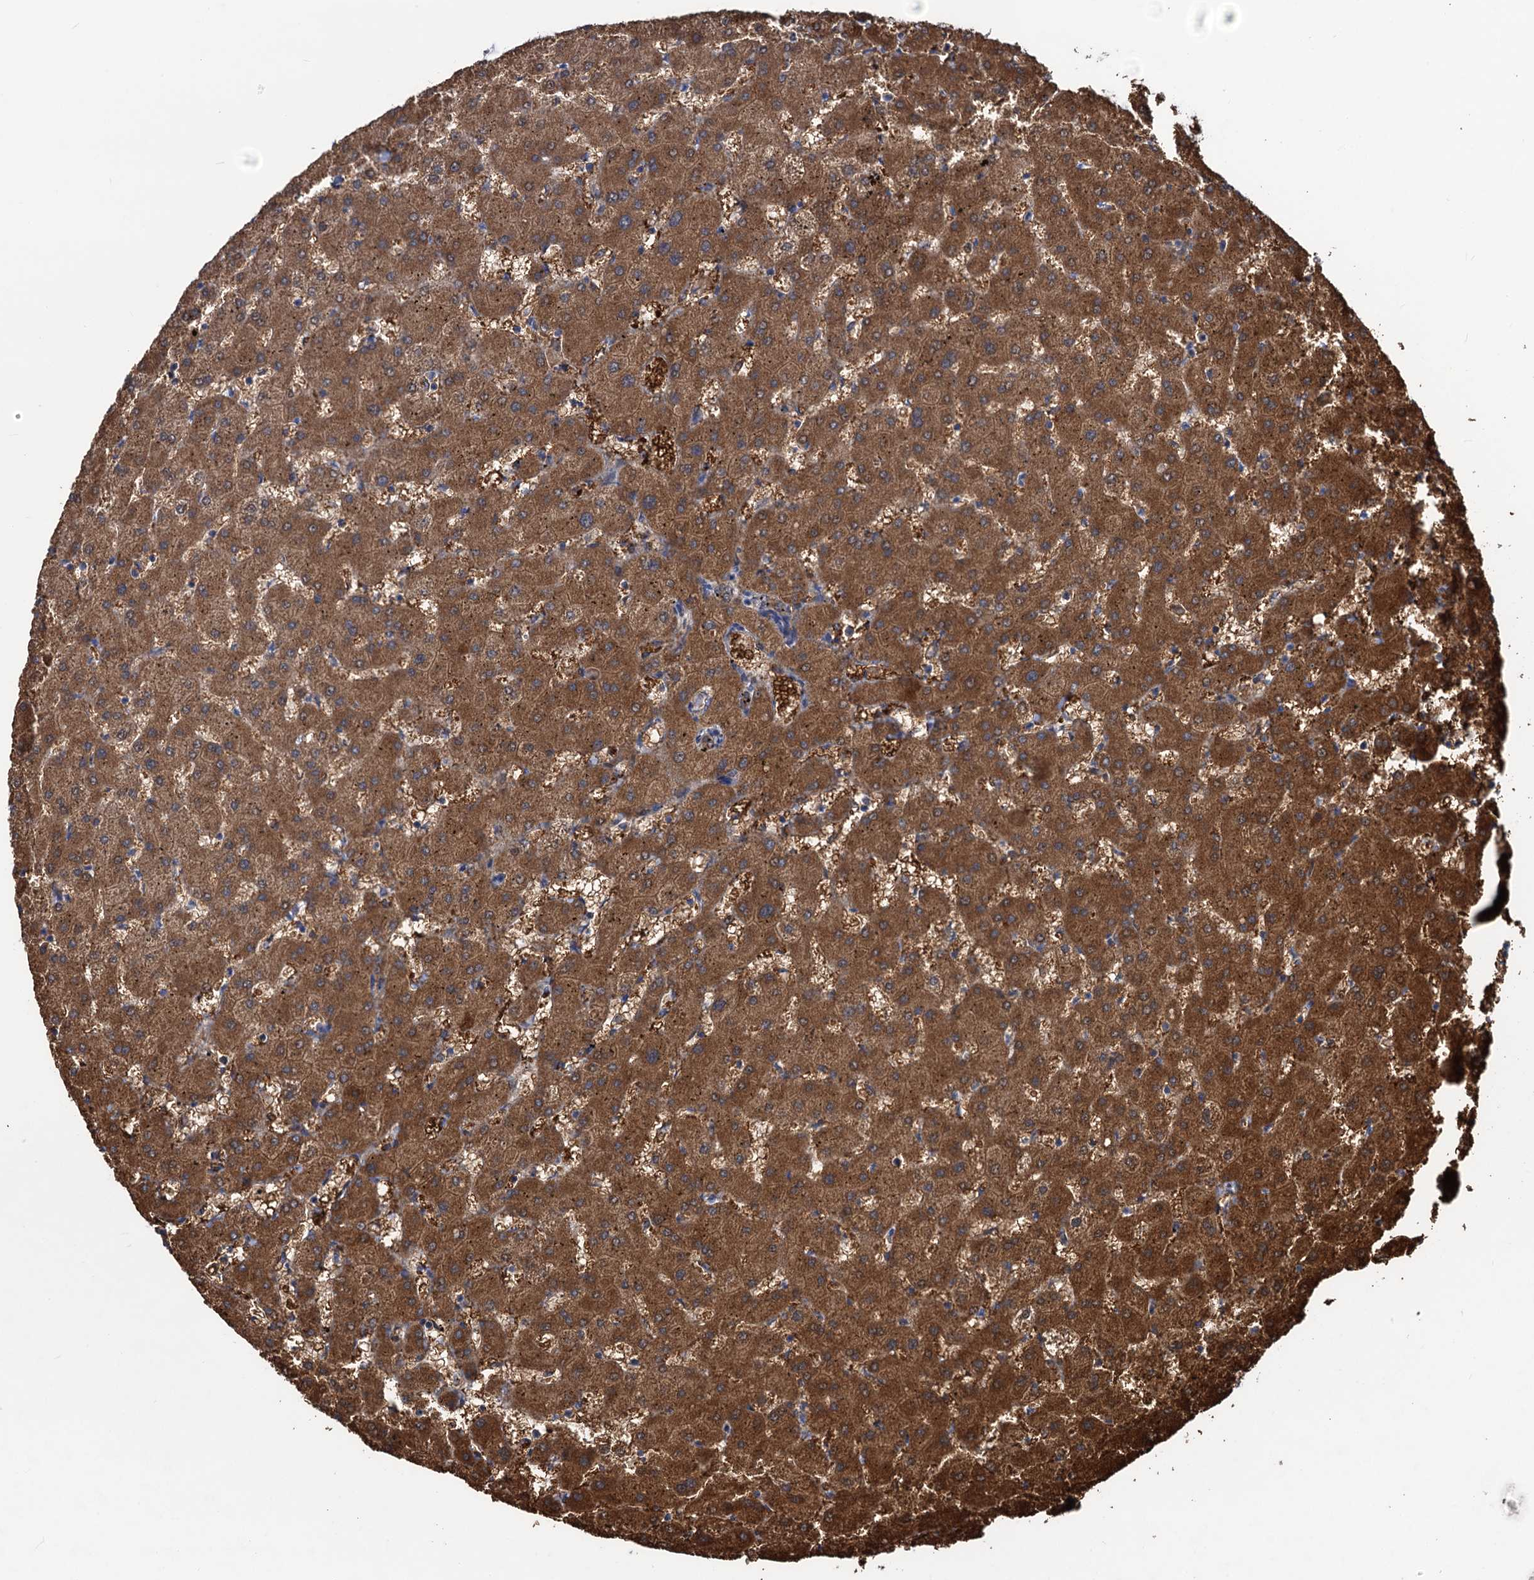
{"staining": {"intensity": "weak", "quantity": ">75%", "location": "cytoplasmic/membranous"}, "tissue": "liver", "cell_type": "Cholangiocytes", "image_type": "normal", "snomed": [{"axis": "morphology", "description": "Normal tissue, NOS"}, {"axis": "topography", "description": "Liver"}], "caption": "The immunohistochemical stain shows weak cytoplasmic/membranous expression in cholangiocytes of unremarkable liver.", "gene": "RTKN2", "patient": {"sex": "female", "age": 63}}